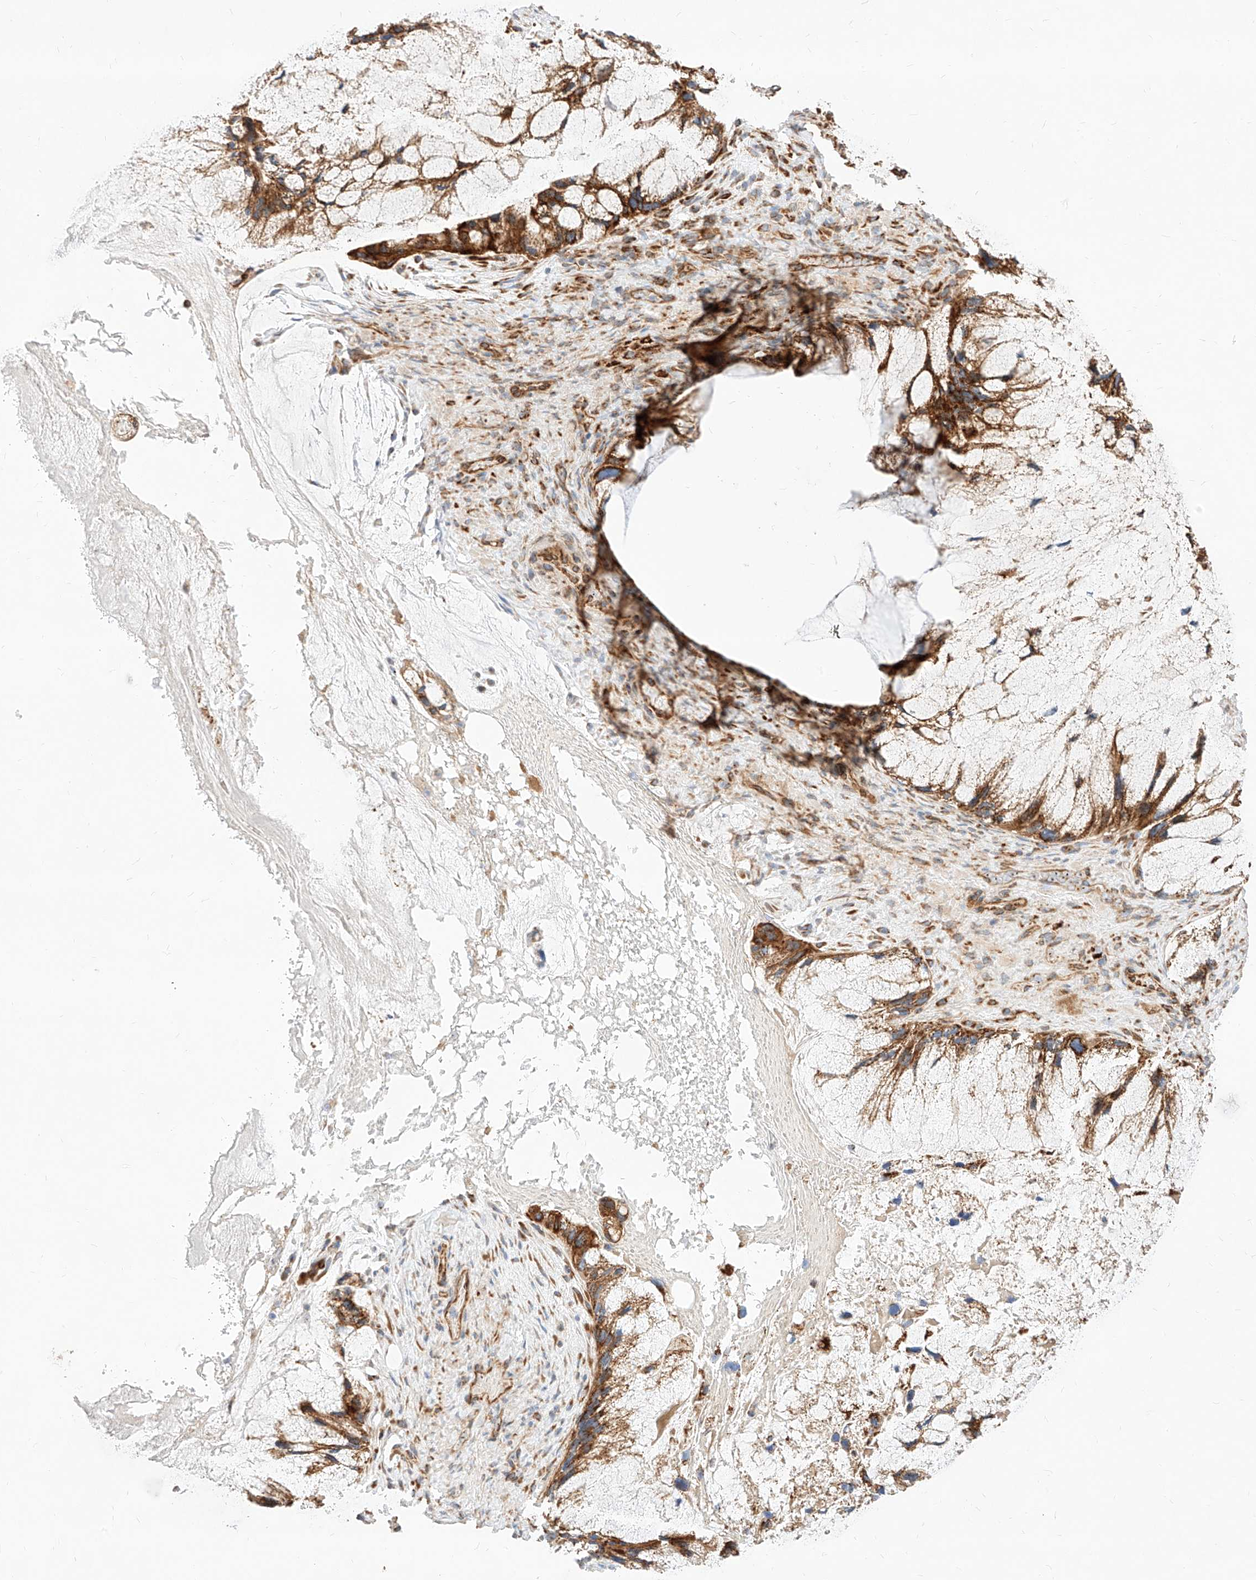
{"staining": {"intensity": "strong", "quantity": ">75%", "location": "cytoplasmic/membranous"}, "tissue": "ovarian cancer", "cell_type": "Tumor cells", "image_type": "cancer", "snomed": [{"axis": "morphology", "description": "Cystadenocarcinoma, mucinous, NOS"}, {"axis": "topography", "description": "Ovary"}], "caption": "High-magnification brightfield microscopy of mucinous cystadenocarcinoma (ovarian) stained with DAB (brown) and counterstained with hematoxylin (blue). tumor cells exhibit strong cytoplasmic/membranous staining is identified in approximately>75% of cells. (brown staining indicates protein expression, while blue staining denotes nuclei).", "gene": "CSGALNACT2", "patient": {"sex": "female", "age": 37}}